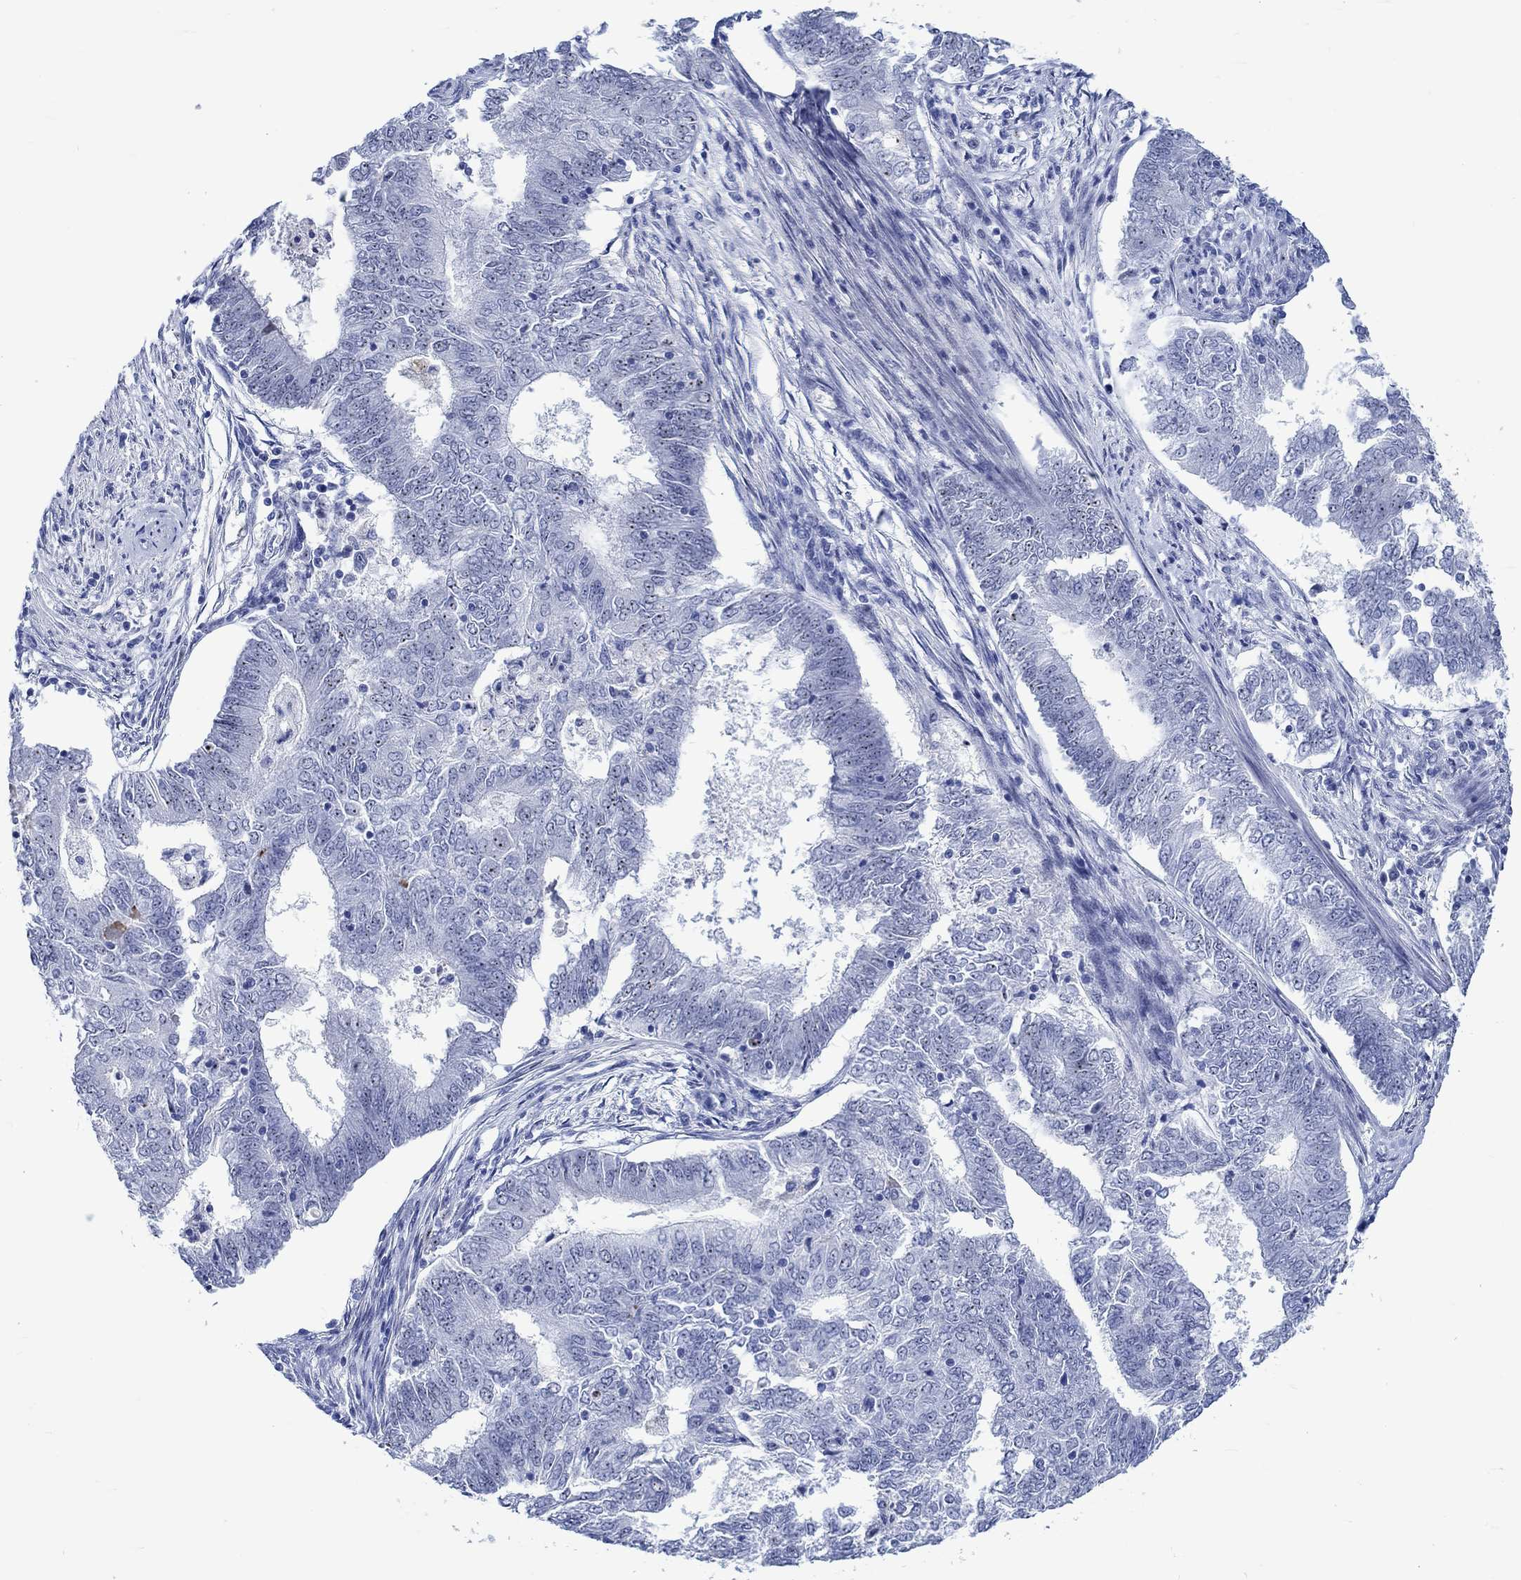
{"staining": {"intensity": "strong", "quantity": "25%-75%", "location": "nuclear"}, "tissue": "endometrial cancer", "cell_type": "Tumor cells", "image_type": "cancer", "snomed": [{"axis": "morphology", "description": "Adenocarcinoma, NOS"}, {"axis": "topography", "description": "Endometrium"}], "caption": "Immunohistochemistry (DAB (3,3'-diaminobenzidine)) staining of endometrial adenocarcinoma reveals strong nuclear protein staining in approximately 25%-75% of tumor cells.", "gene": "ZNF446", "patient": {"sex": "female", "age": 62}}